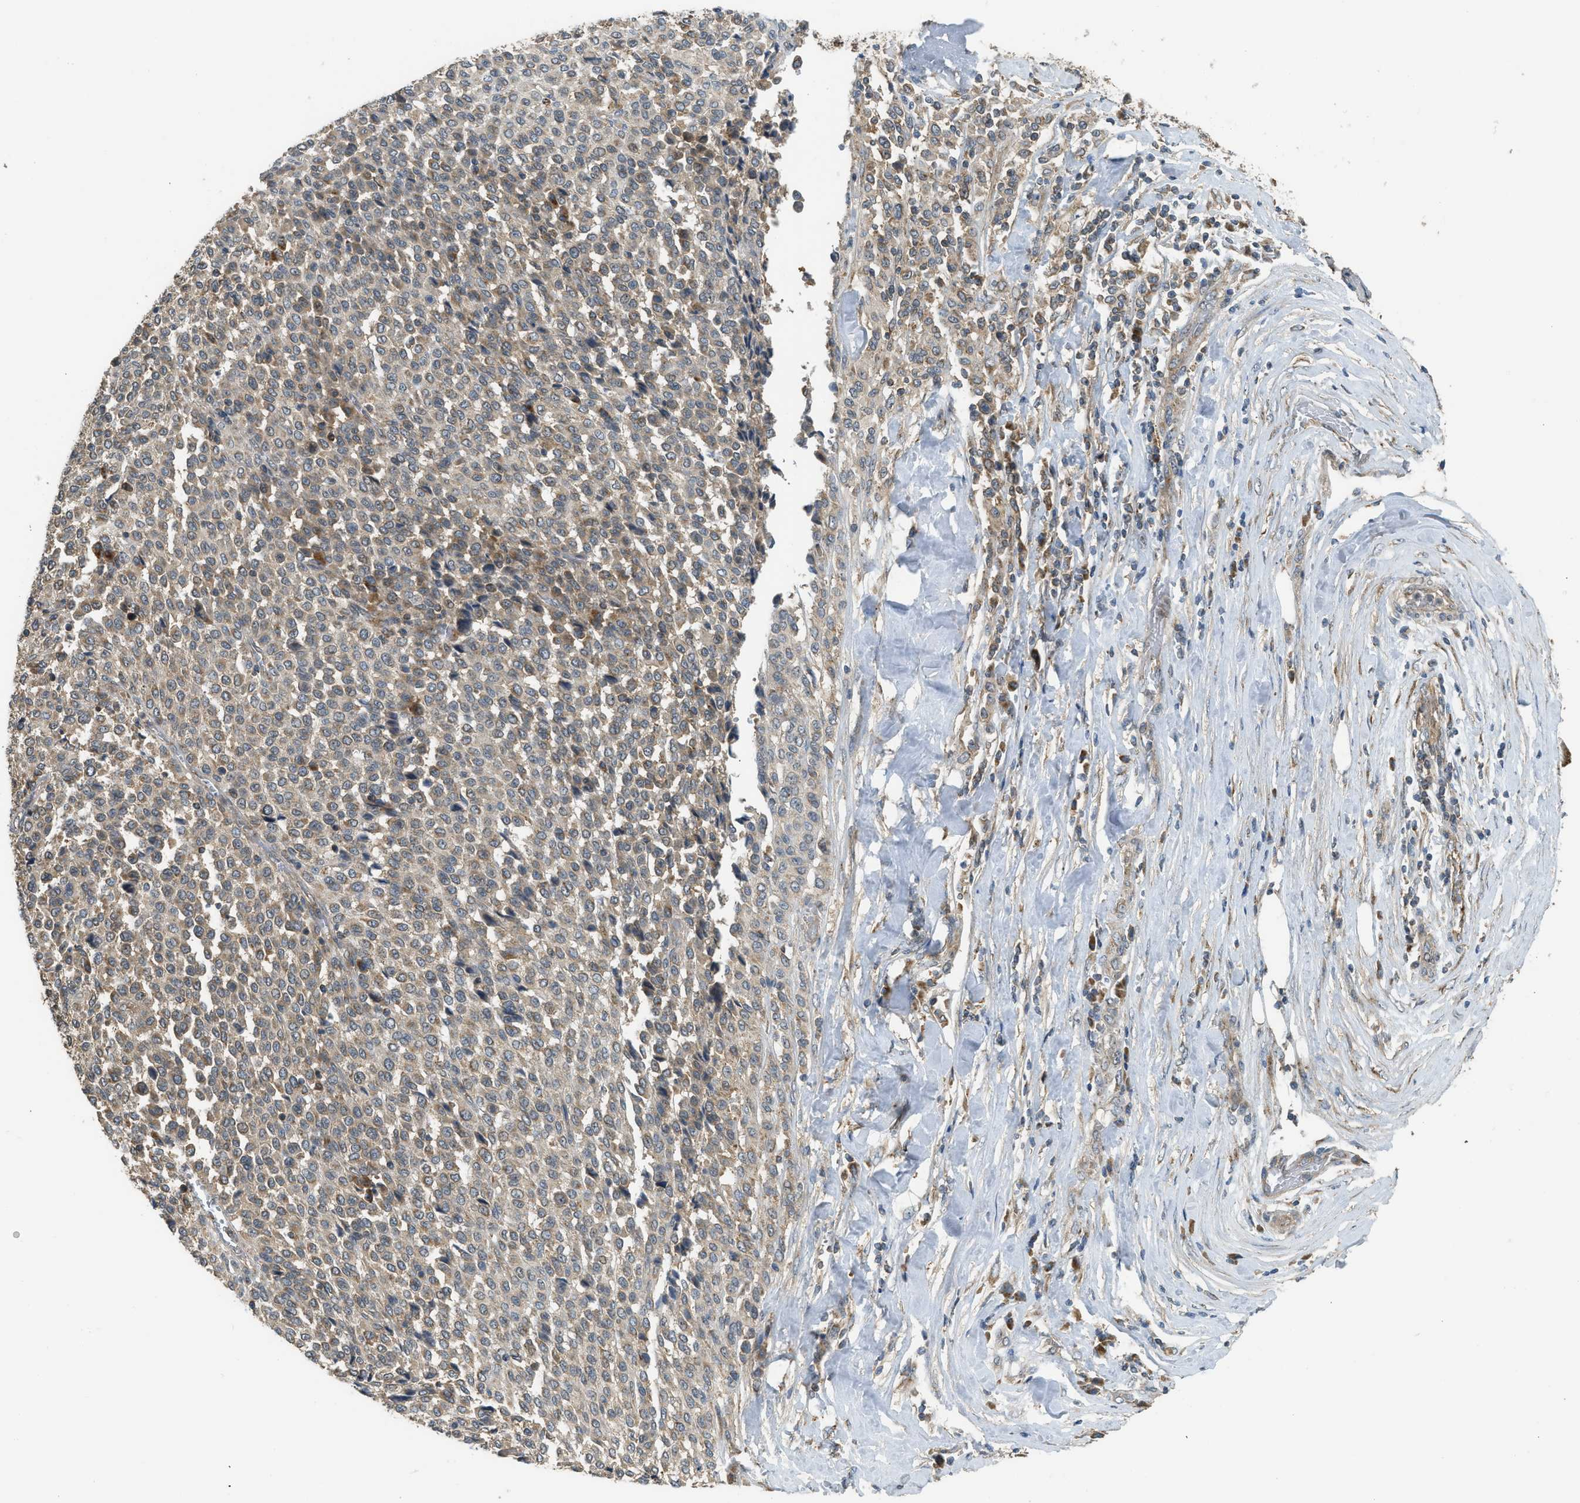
{"staining": {"intensity": "weak", "quantity": ">75%", "location": "cytoplasmic/membranous"}, "tissue": "melanoma", "cell_type": "Tumor cells", "image_type": "cancer", "snomed": [{"axis": "morphology", "description": "Malignant melanoma, Metastatic site"}, {"axis": "topography", "description": "Pancreas"}], "caption": "Malignant melanoma (metastatic site) stained for a protein (brown) shows weak cytoplasmic/membranous positive expression in approximately >75% of tumor cells.", "gene": "STARD3", "patient": {"sex": "female", "age": 30}}